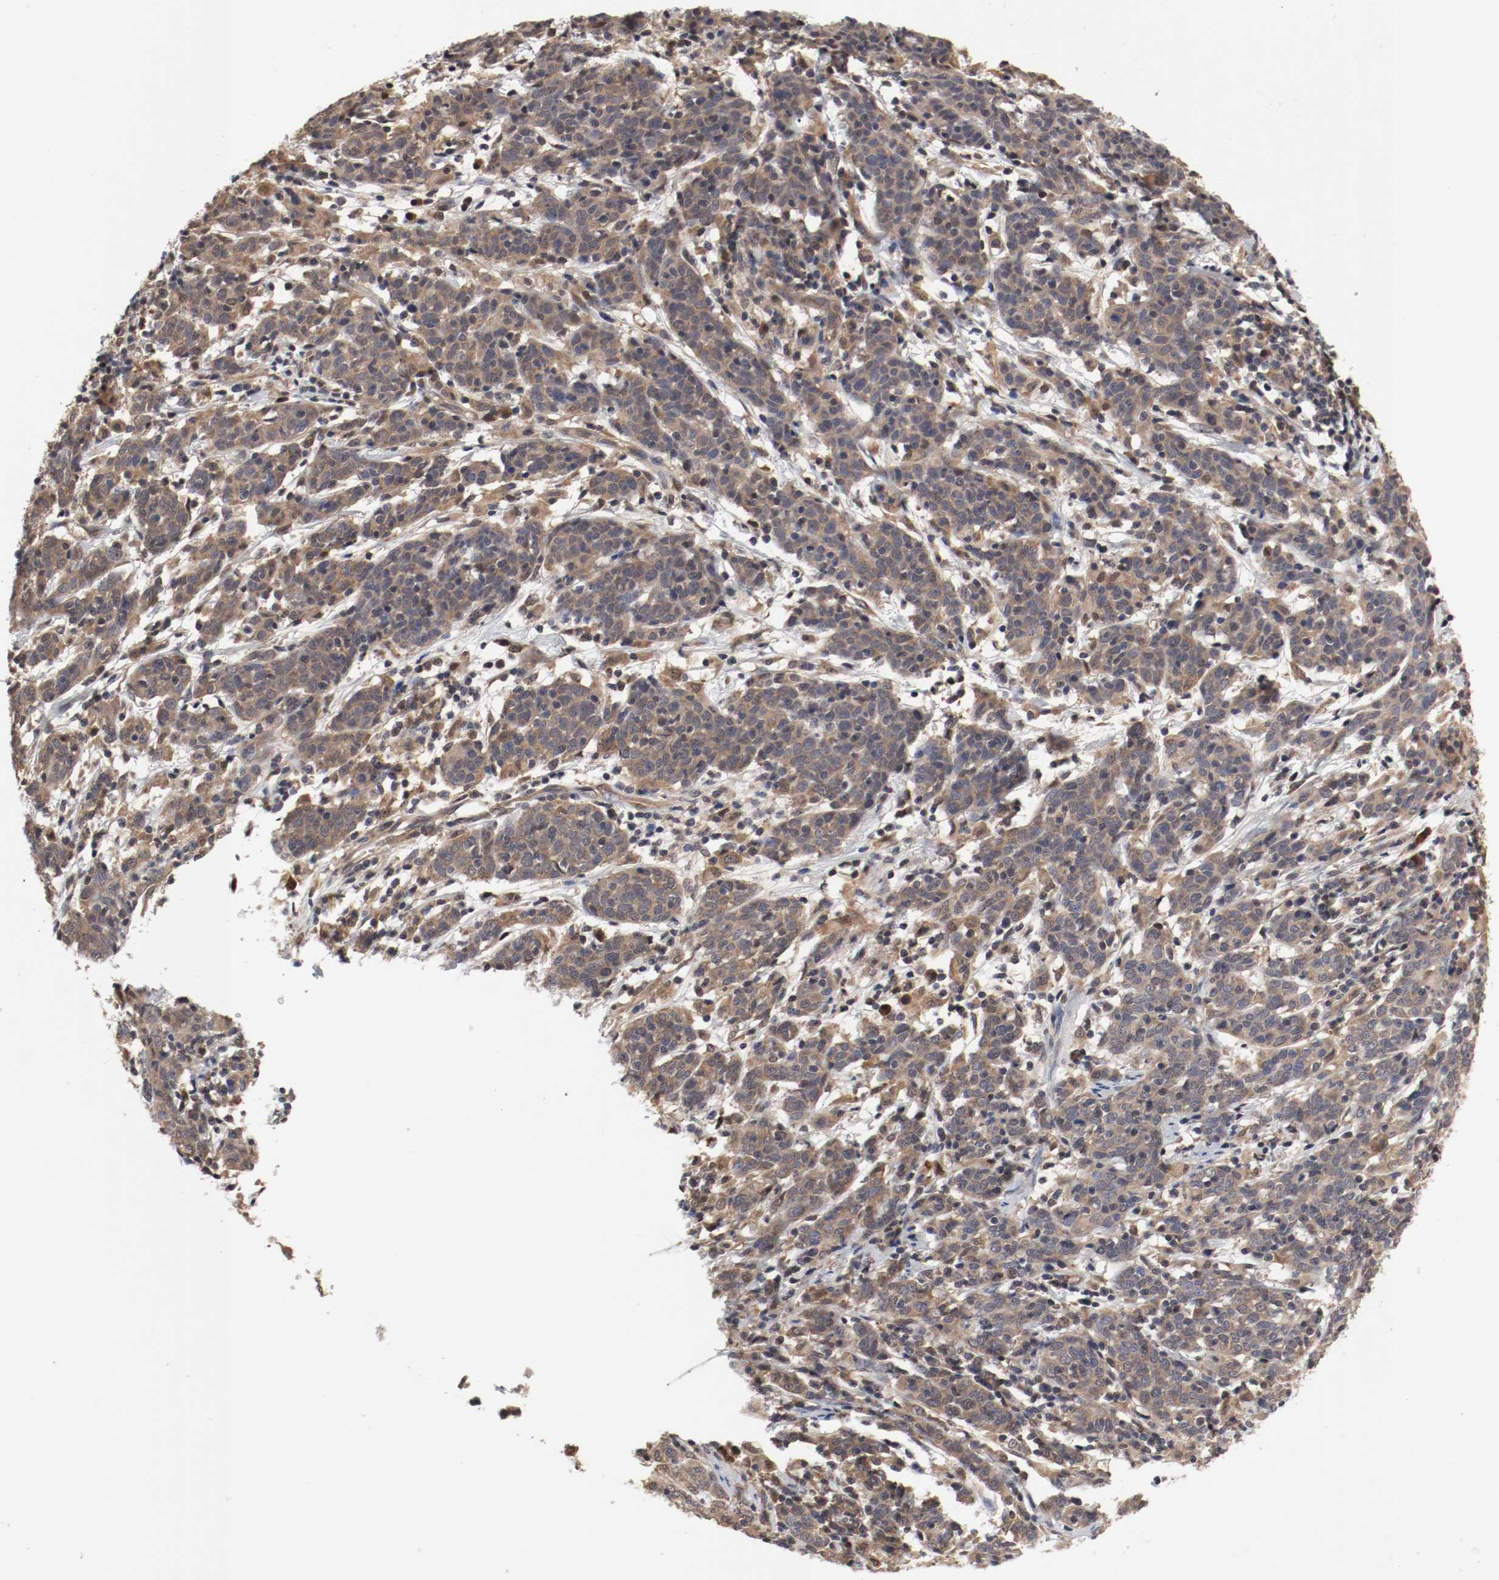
{"staining": {"intensity": "moderate", "quantity": ">75%", "location": "cytoplasmic/membranous,nuclear"}, "tissue": "cervical cancer", "cell_type": "Tumor cells", "image_type": "cancer", "snomed": [{"axis": "morphology", "description": "Normal tissue, NOS"}, {"axis": "morphology", "description": "Squamous cell carcinoma, NOS"}, {"axis": "topography", "description": "Cervix"}], "caption": "Approximately >75% of tumor cells in human cervical squamous cell carcinoma display moderate cytoplasmic/membranous and nuclear protein staining as visualized by brown immunohistochemical staining.", "gene": "AFG3L2", "patient": {"sex": "female", "age": 67}}